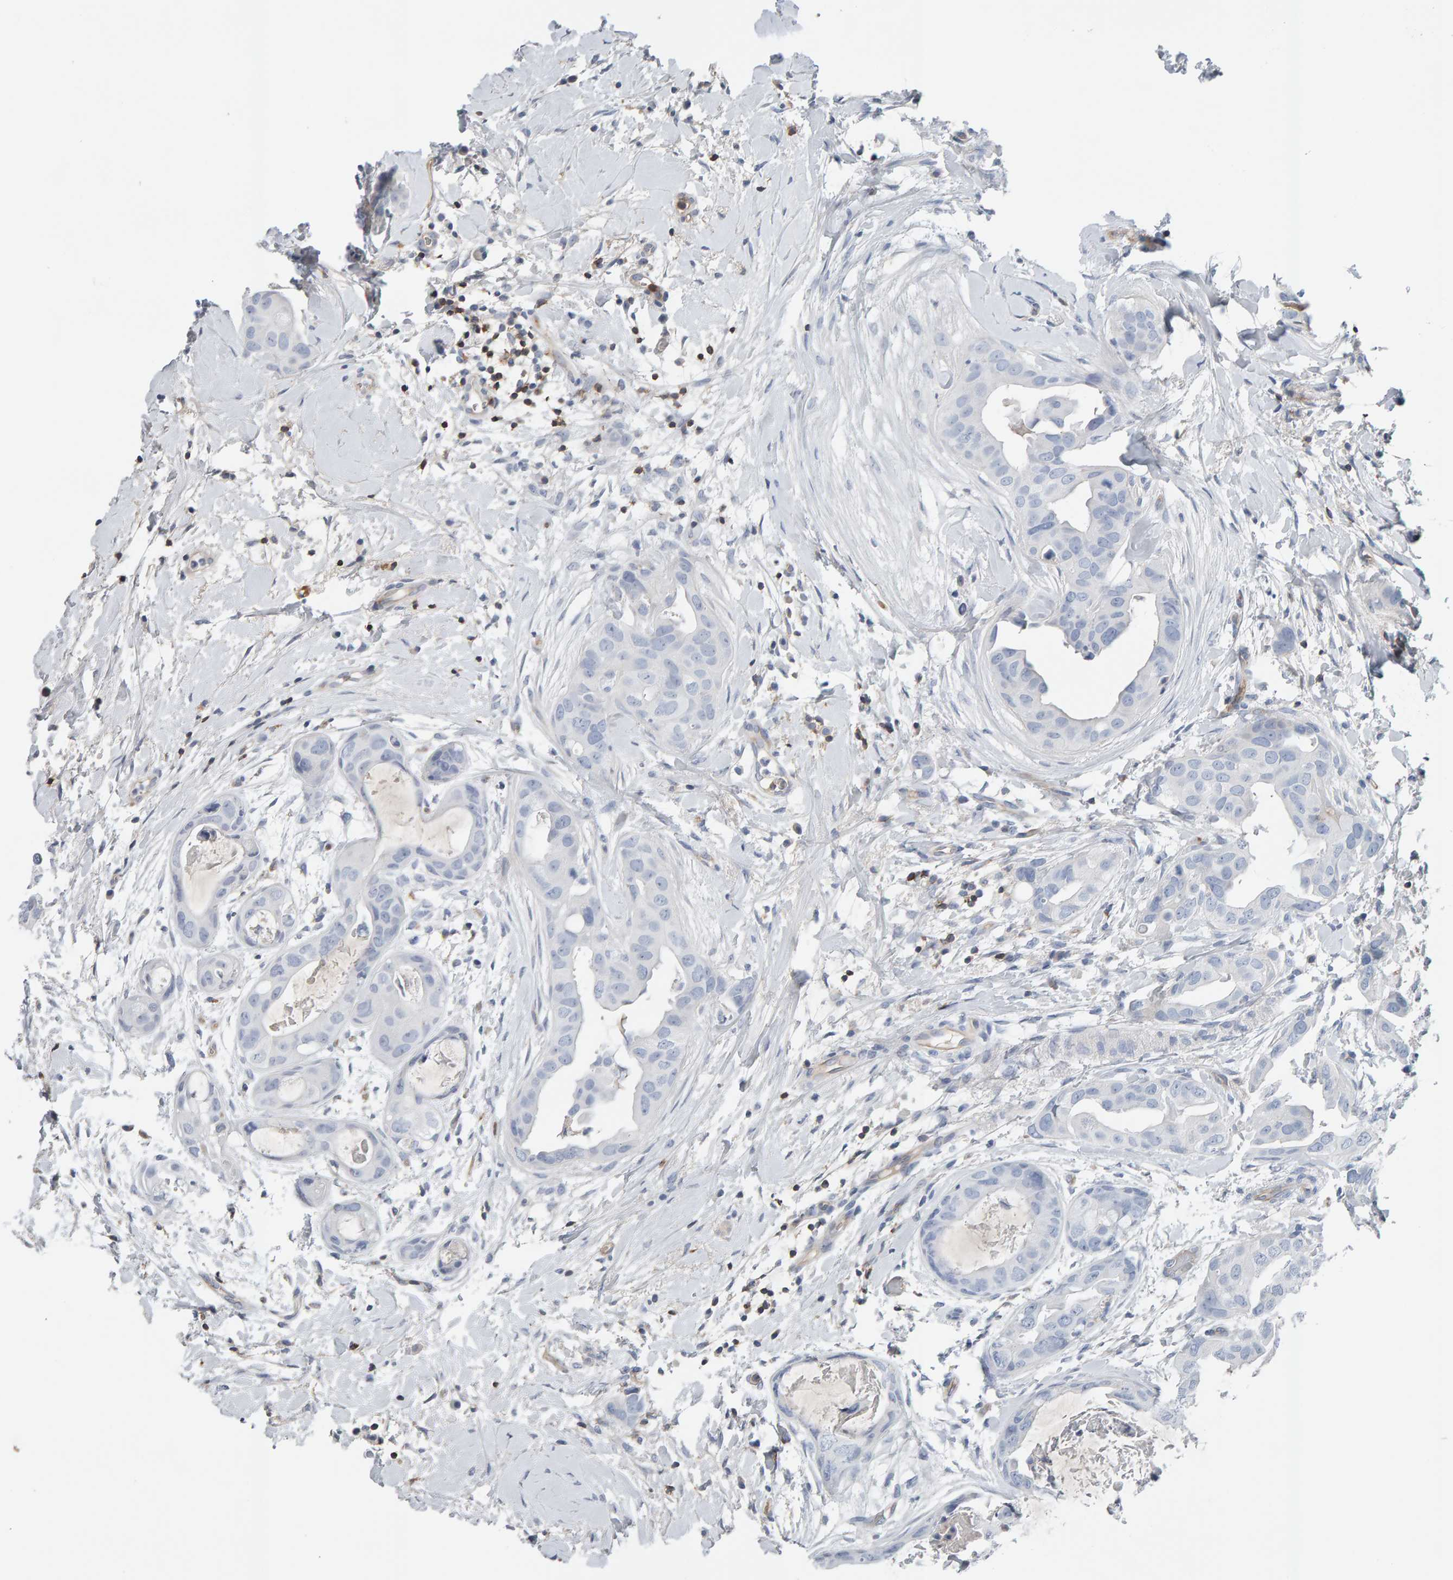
{"staining": {"intensity": "negative", "quantity": "none", "location": "none"}, "tissue": "breast cancer", "cell_type": "Tumor cells", "image_type": "cancer", "snomed": [{"axis": "morphology", "description": "Duct carcinoma"}, {"axis": "topography", "description": "Breast"}], "caption": "Tumor cells show no significant positivity in infiltrating ductal carcinoma (breast).", "gene": "FYN", "patient": {"sex": "female", "age": 40}}